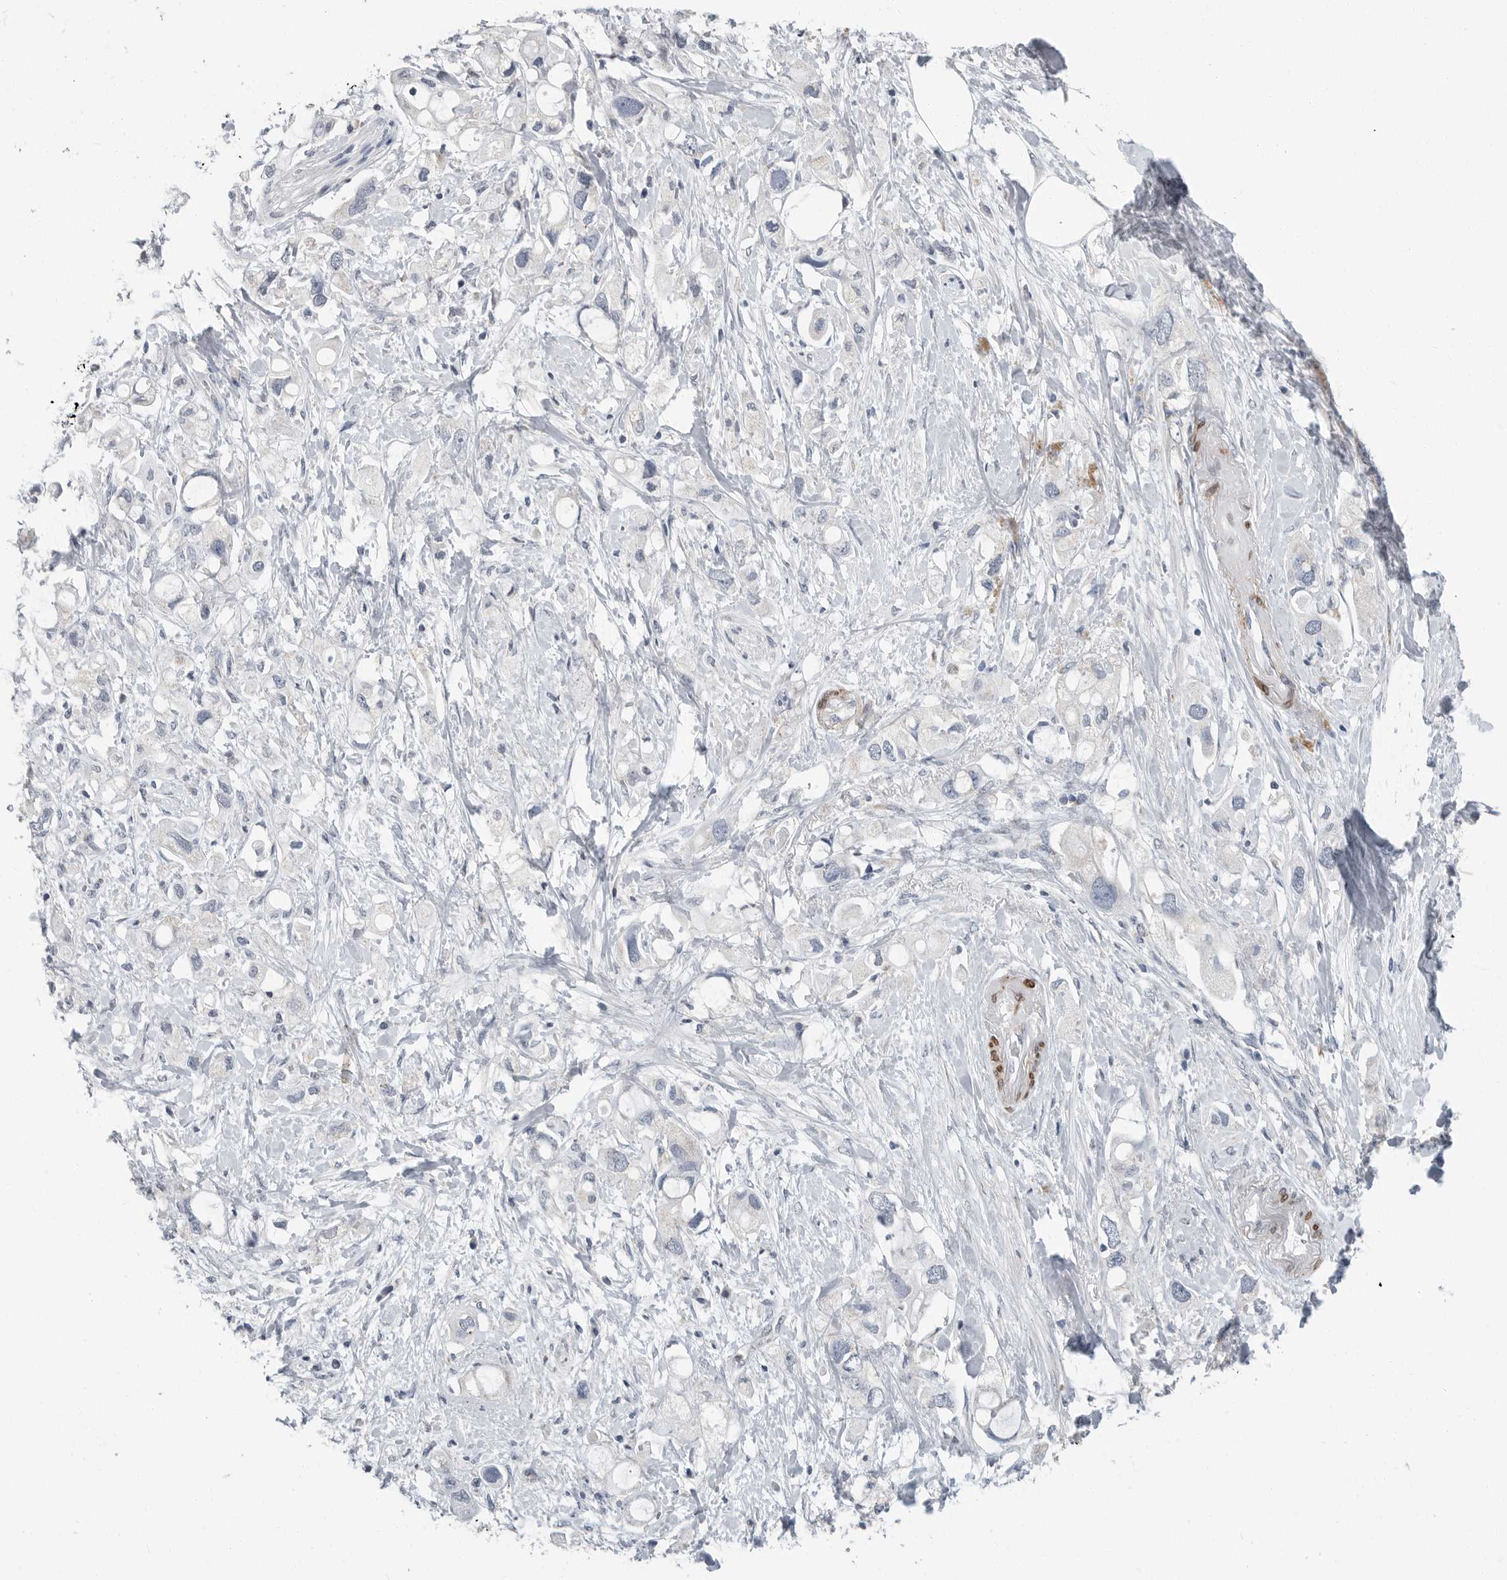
{"staining": {"intensity": "negative", "quantity": "none", "location": "none"}, "tissue": "pancreatic cancer", "cell_type": "Tumor cells", "image_type": "cancer", "snomed": [{"axis": "morphology", "description": "Adenocarcinoma, NOS"}, {"axis": "topography", "description": "Pancreas"}], "caption": "Immunohistochemical staining of human adenocarcinoma (pancreatic) displays no significant positivity in tumor cells.", "gene": "PLN", "patient": {"sex": "female", "age": 56}}